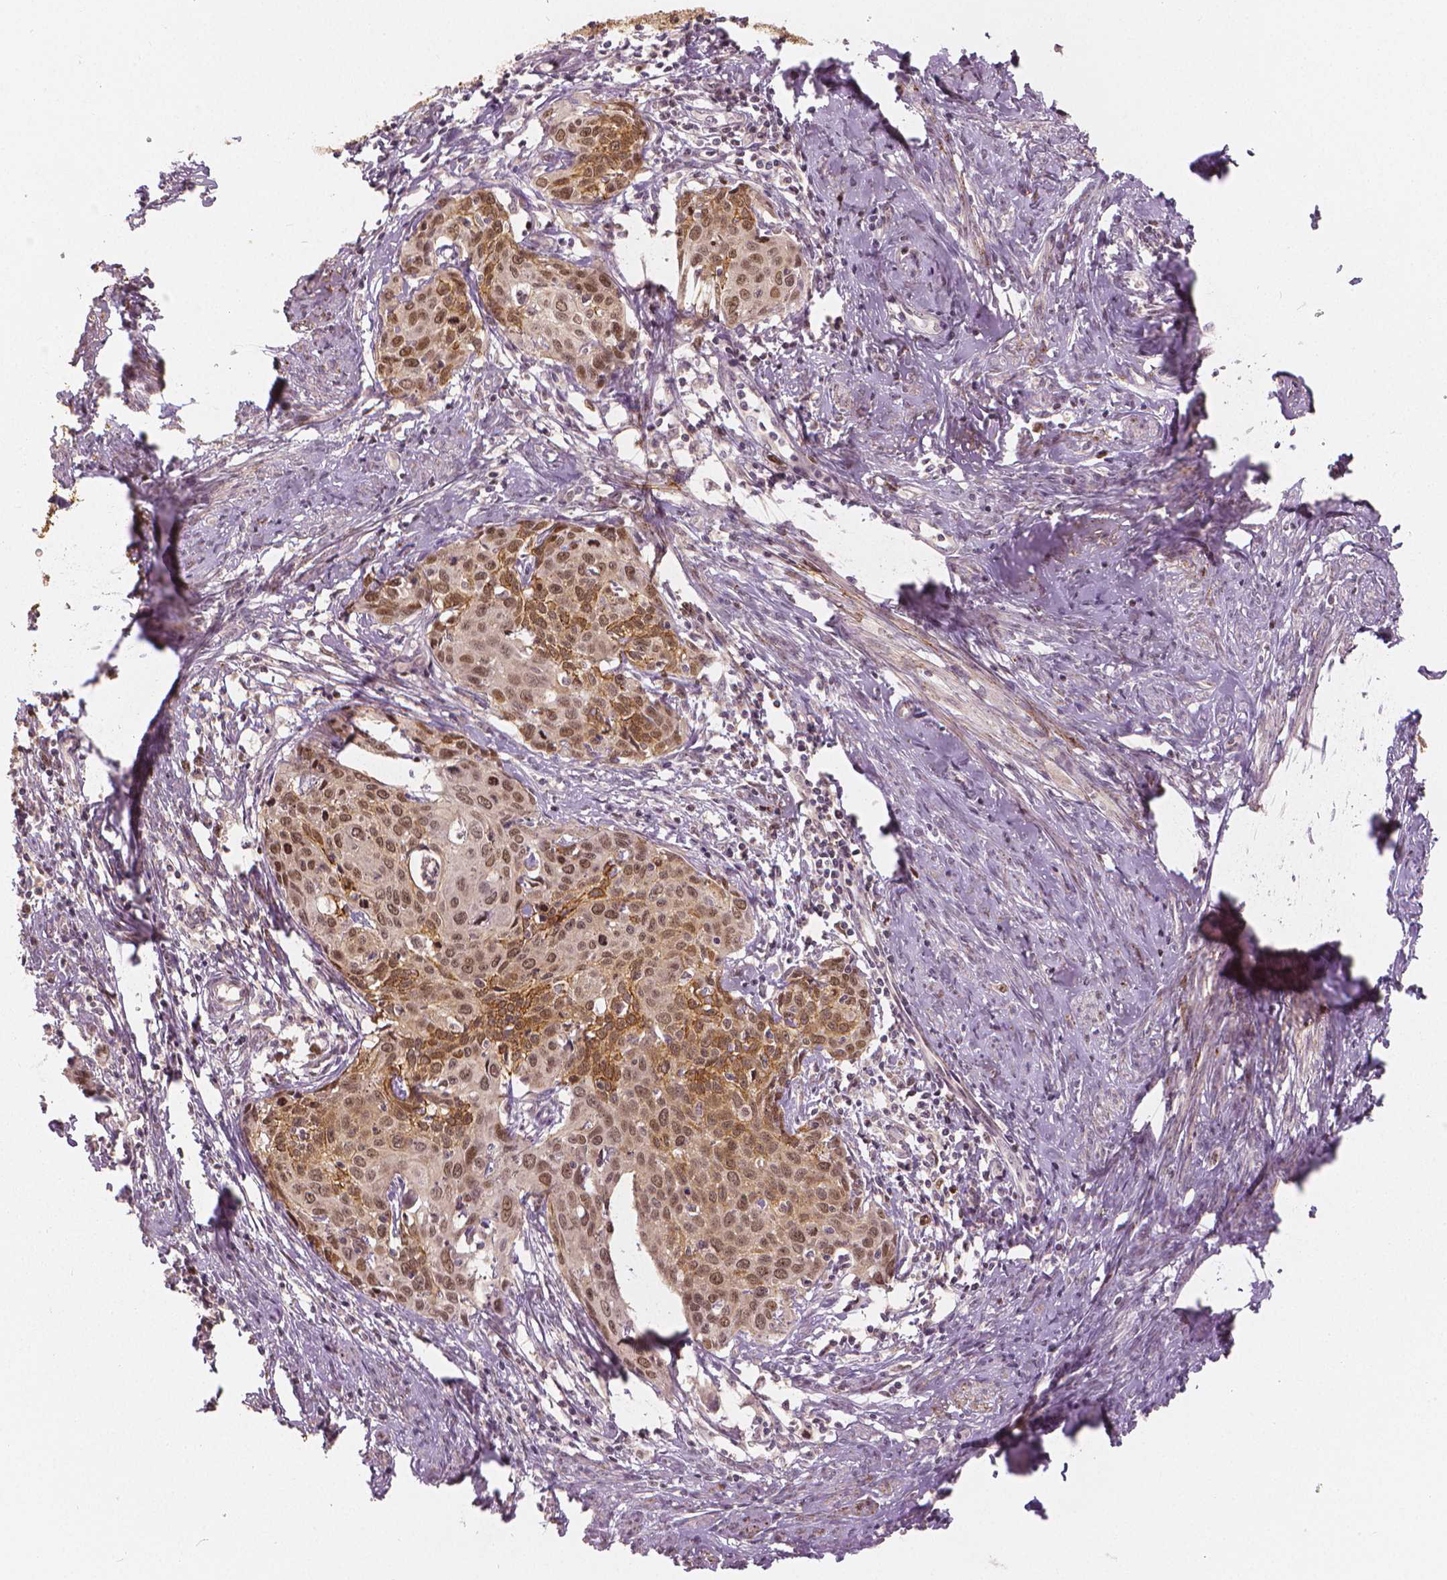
{"staining": {"intensity": "moderate", "quantity": ">75%", "location": "nuclear"}, "tissue": "cervical cancer", "cell_type": "Tumor cells", "image_type": "cancer", "snomed": [{"axis": "morphology", "description": "Squamous cell carcinoma, NOS"}, {"axis": "topography", "description": "Cervix"}], "caption": "Immunohistochemical staining of human cervical cancer (squamous cell carcinoma) exhibits medium levels of moderate nuclear protein positivity in approximately >75% of tumor cells. (Brightfield microscopy of DAB IHC at high magnification).", "gene": "NSD2", "patient": {"sex": "female", "age": 62}}